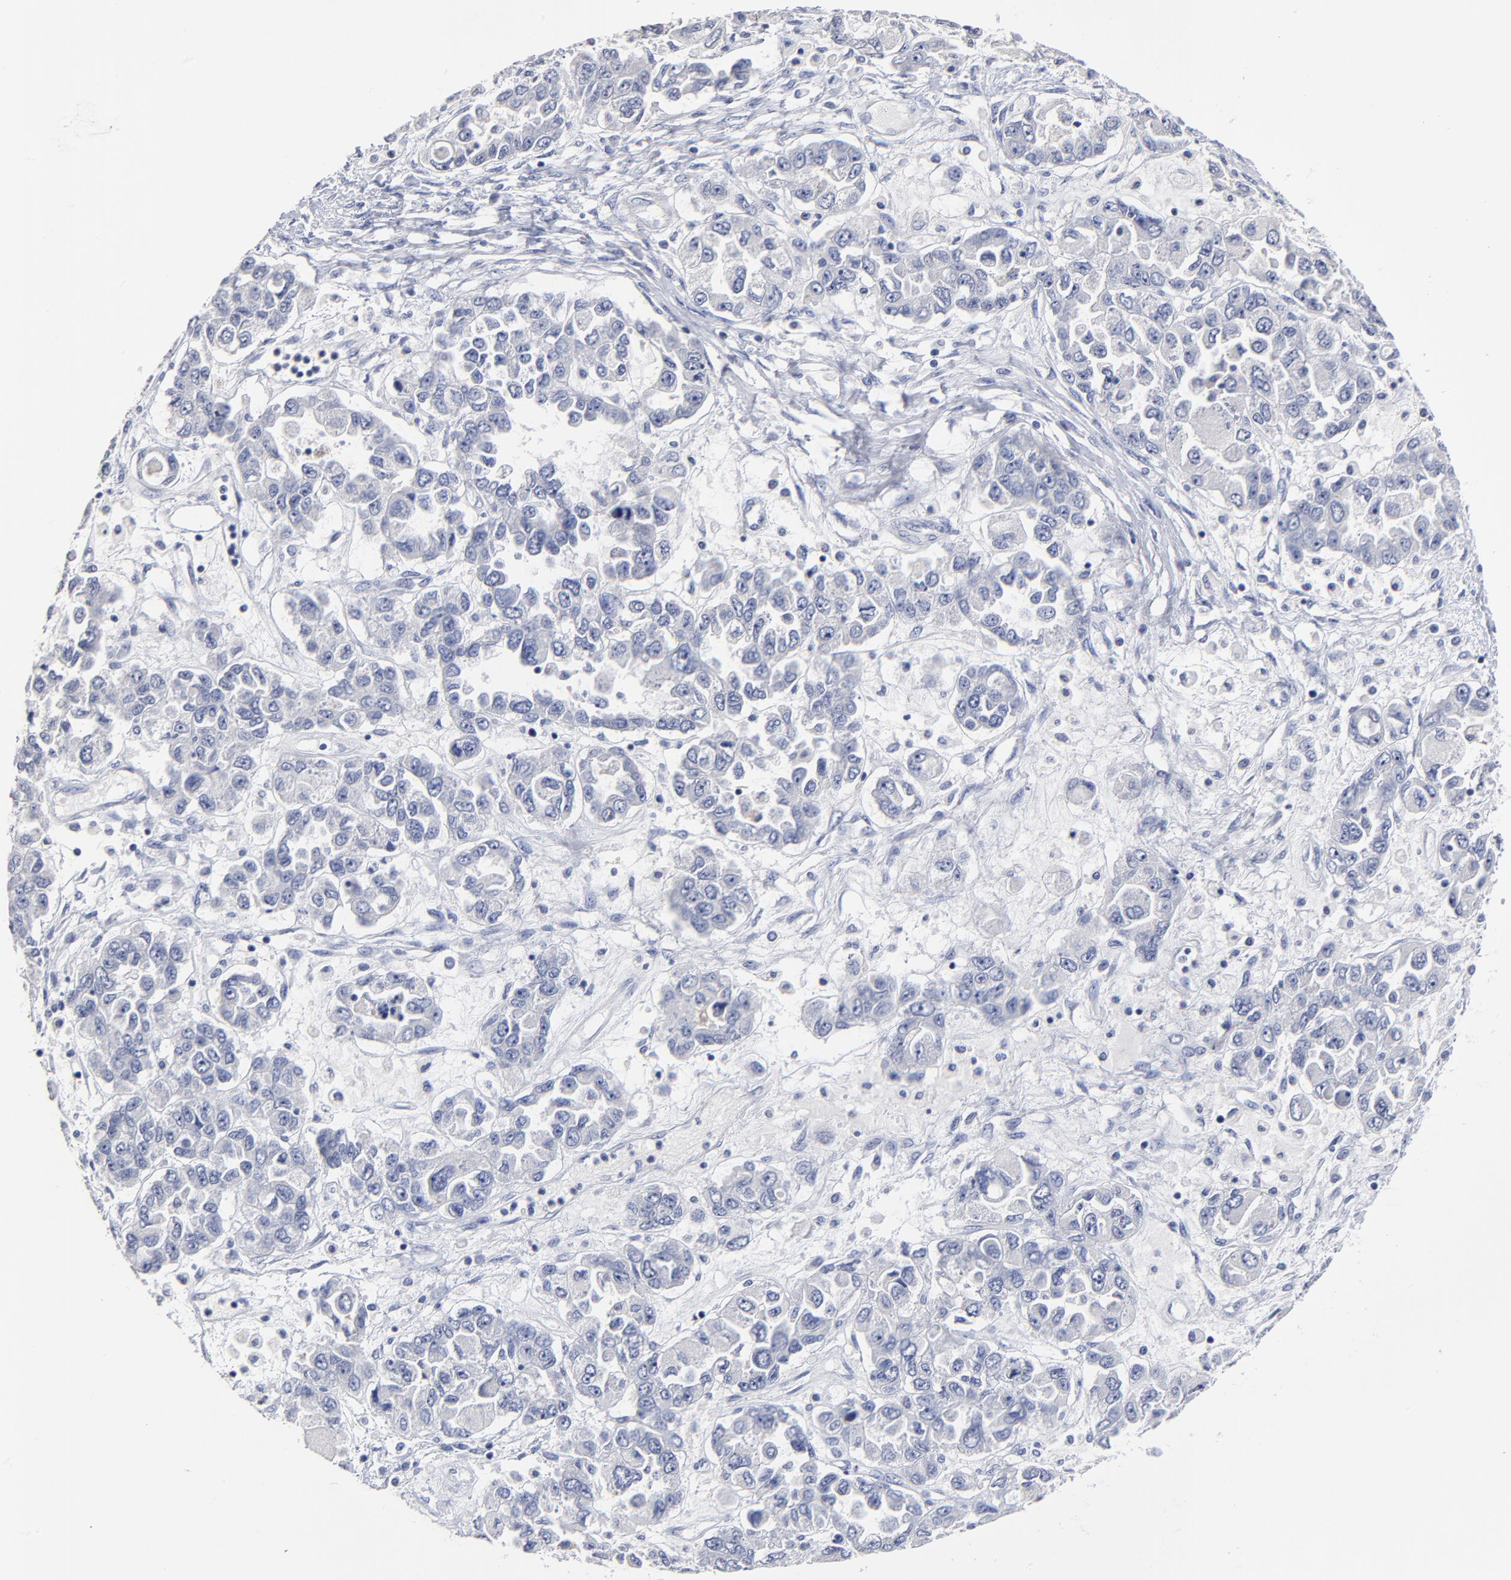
{"staining": {"intensity": "negative", "quantity": "none", "location": "none"}, "tissue": "ovarian cancer", "cell_type": "Tumor cells", "image_type": "cancer", "snomed": [{"axis": "morphology", "description": "Cystadenocarcinoma, serous, NOS"}, {"axis": "topography", "description": "Ovary"}], "caption": "Immunohistochemistry (IHC) of ovarian cancer exhibits no staining in tumor cells.", "gene": "CXADR", "patient": {"sex": "female", "age": 84}}